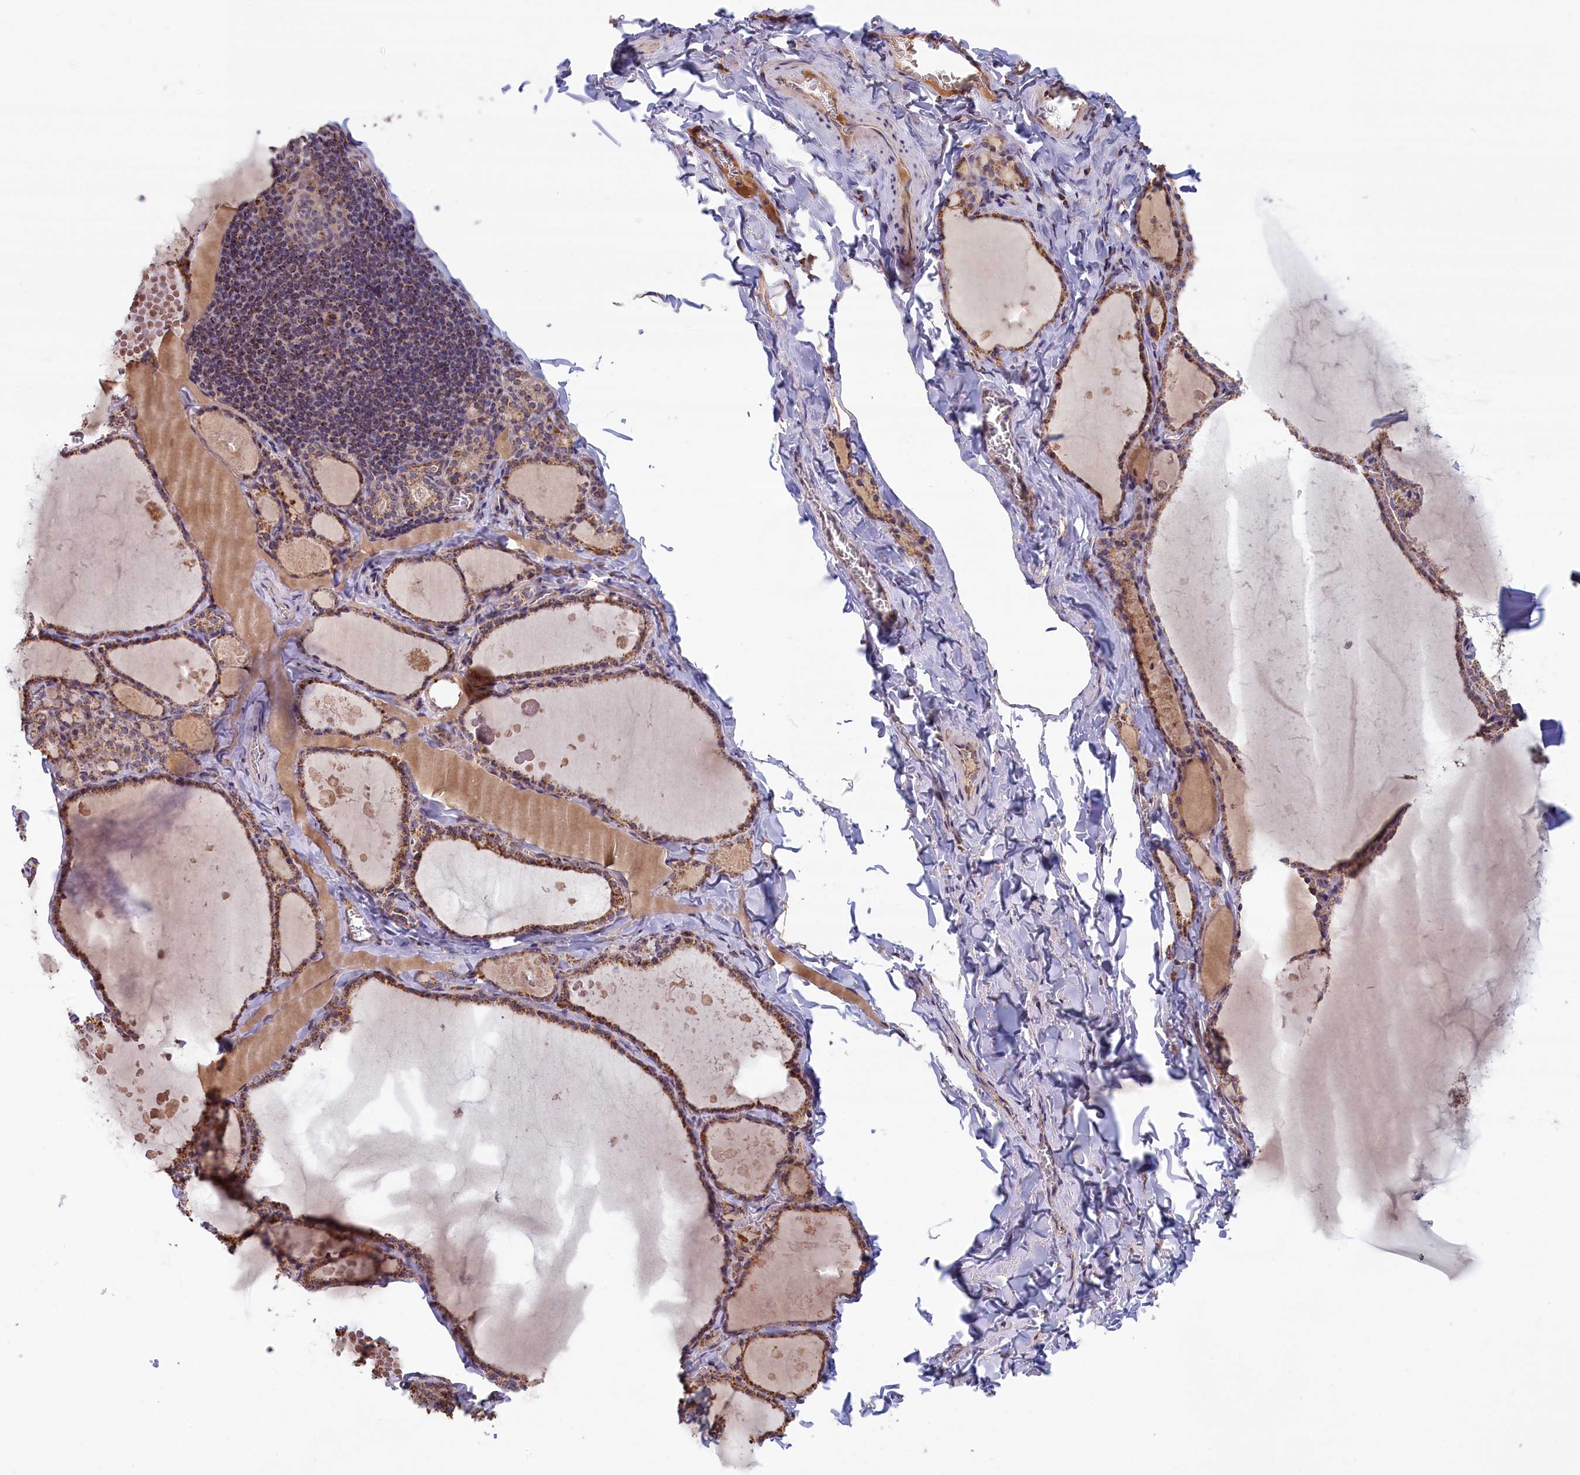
{"staining": {"intensity": "moderate", "quantity": ">75%", "location": "cytoplasmic/membranous"}, "tissue": "thyroid gland", "cell_type": "Glandular cells", "image_type": "normal", "snomed": [{"axis": "morphology", "description": "Normal tissue, NOS"}, {"axis": "topography", "description": "Thyroid gland"}], "caption": "DAB immunohistochemical staining of normal human thyroid gland reveals moderate cytoplasmic/membranous protein staining in about >75% of glandular cells.", "gene": "ENSG00000269825", "patient": {"sex": "male", "age": 56}}